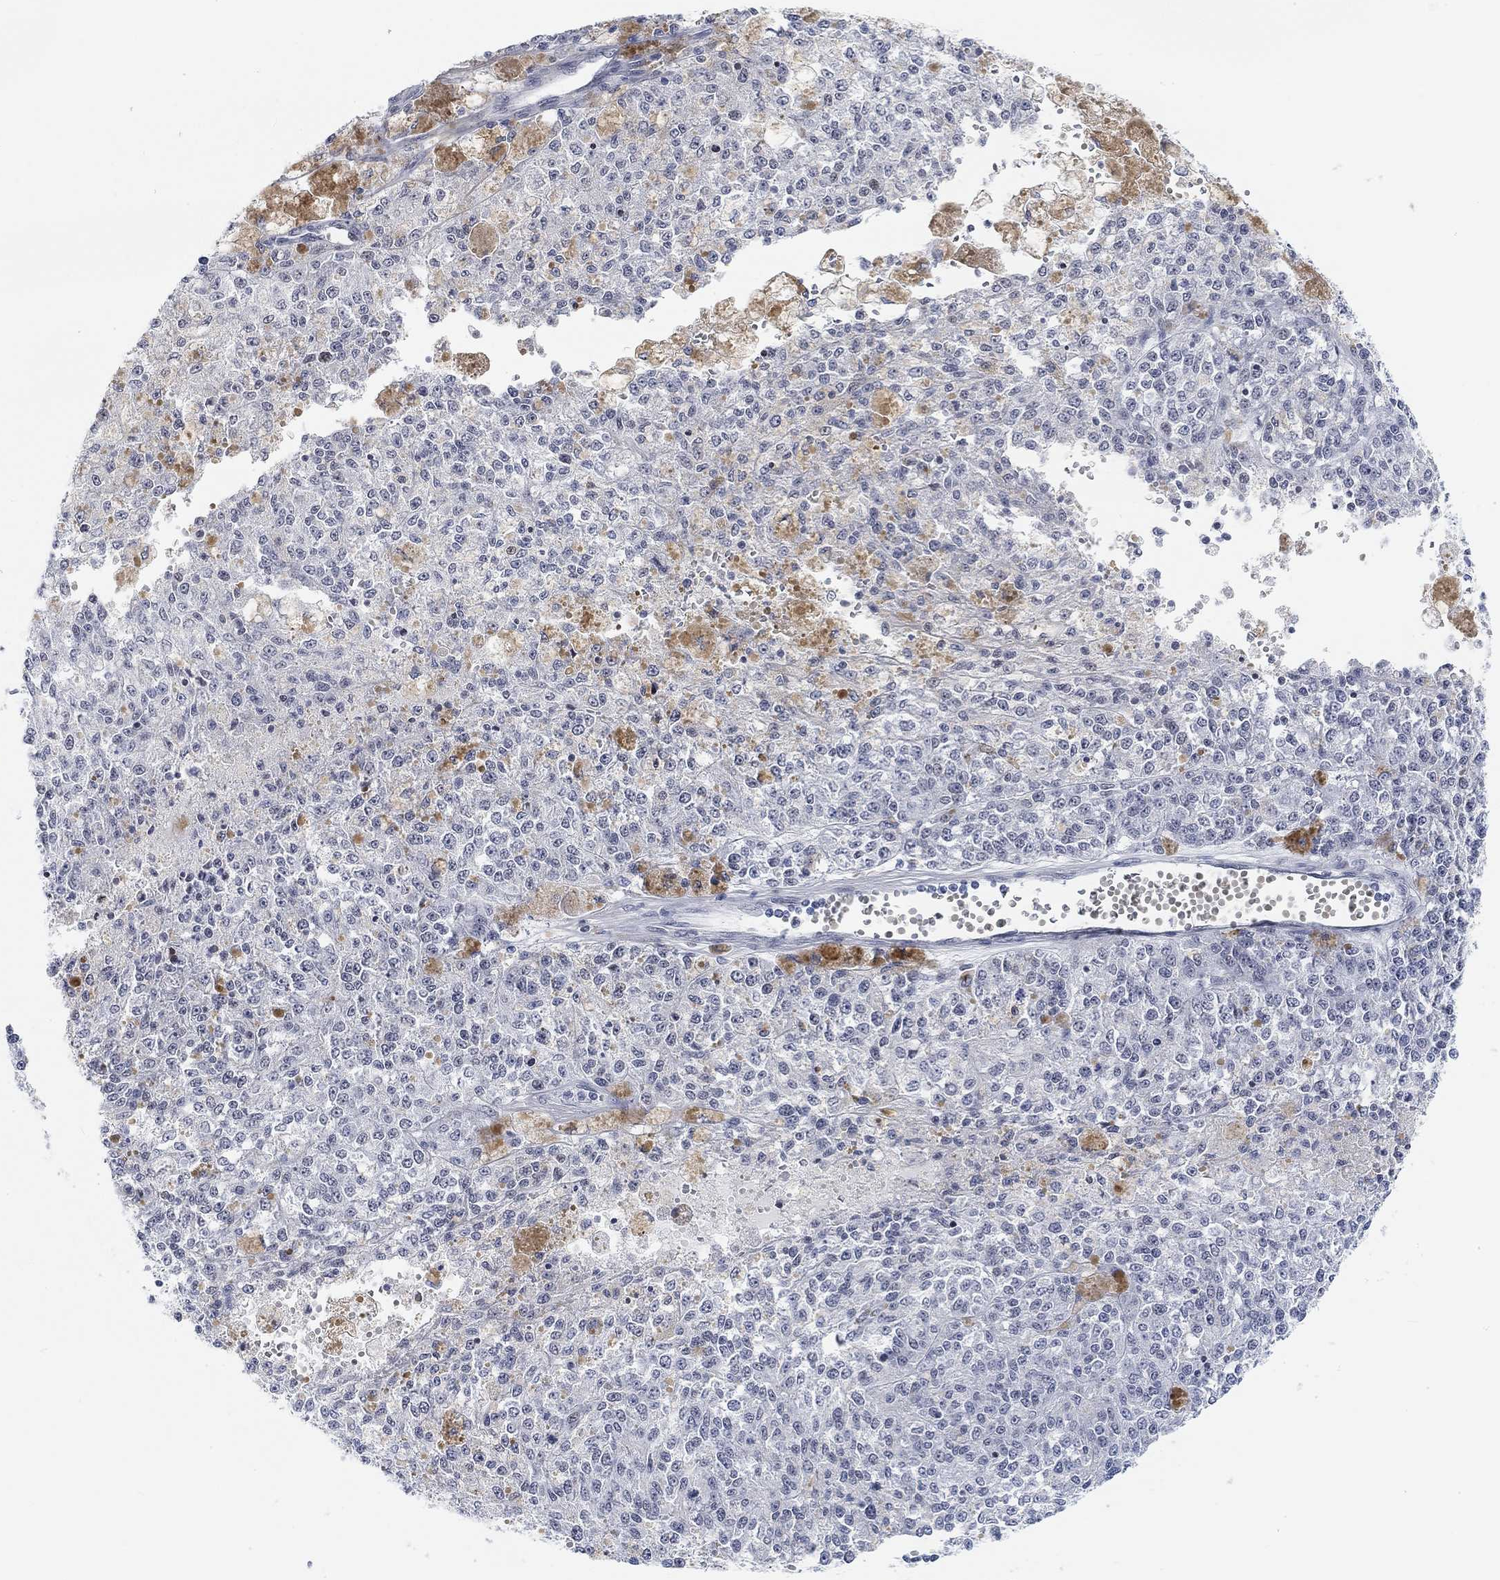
{"staining": {"intensity": "negative", "quantity": "none", "location": "none"}, "tissue": "melanoma", "cell_type": "Tumor cells", "image_type": "cancer", "snomed": [{"axis": "morphology", "description": "Malignant melanoma, Metastatic site"}, {"axis": "topography", "description": "Lymph node"}], "caption": "This is an IHC histopathology image of melanoma. There is no staining in tumor cells.", "gene": "PURG", "patient": {"sex": "female", "age": 64}}